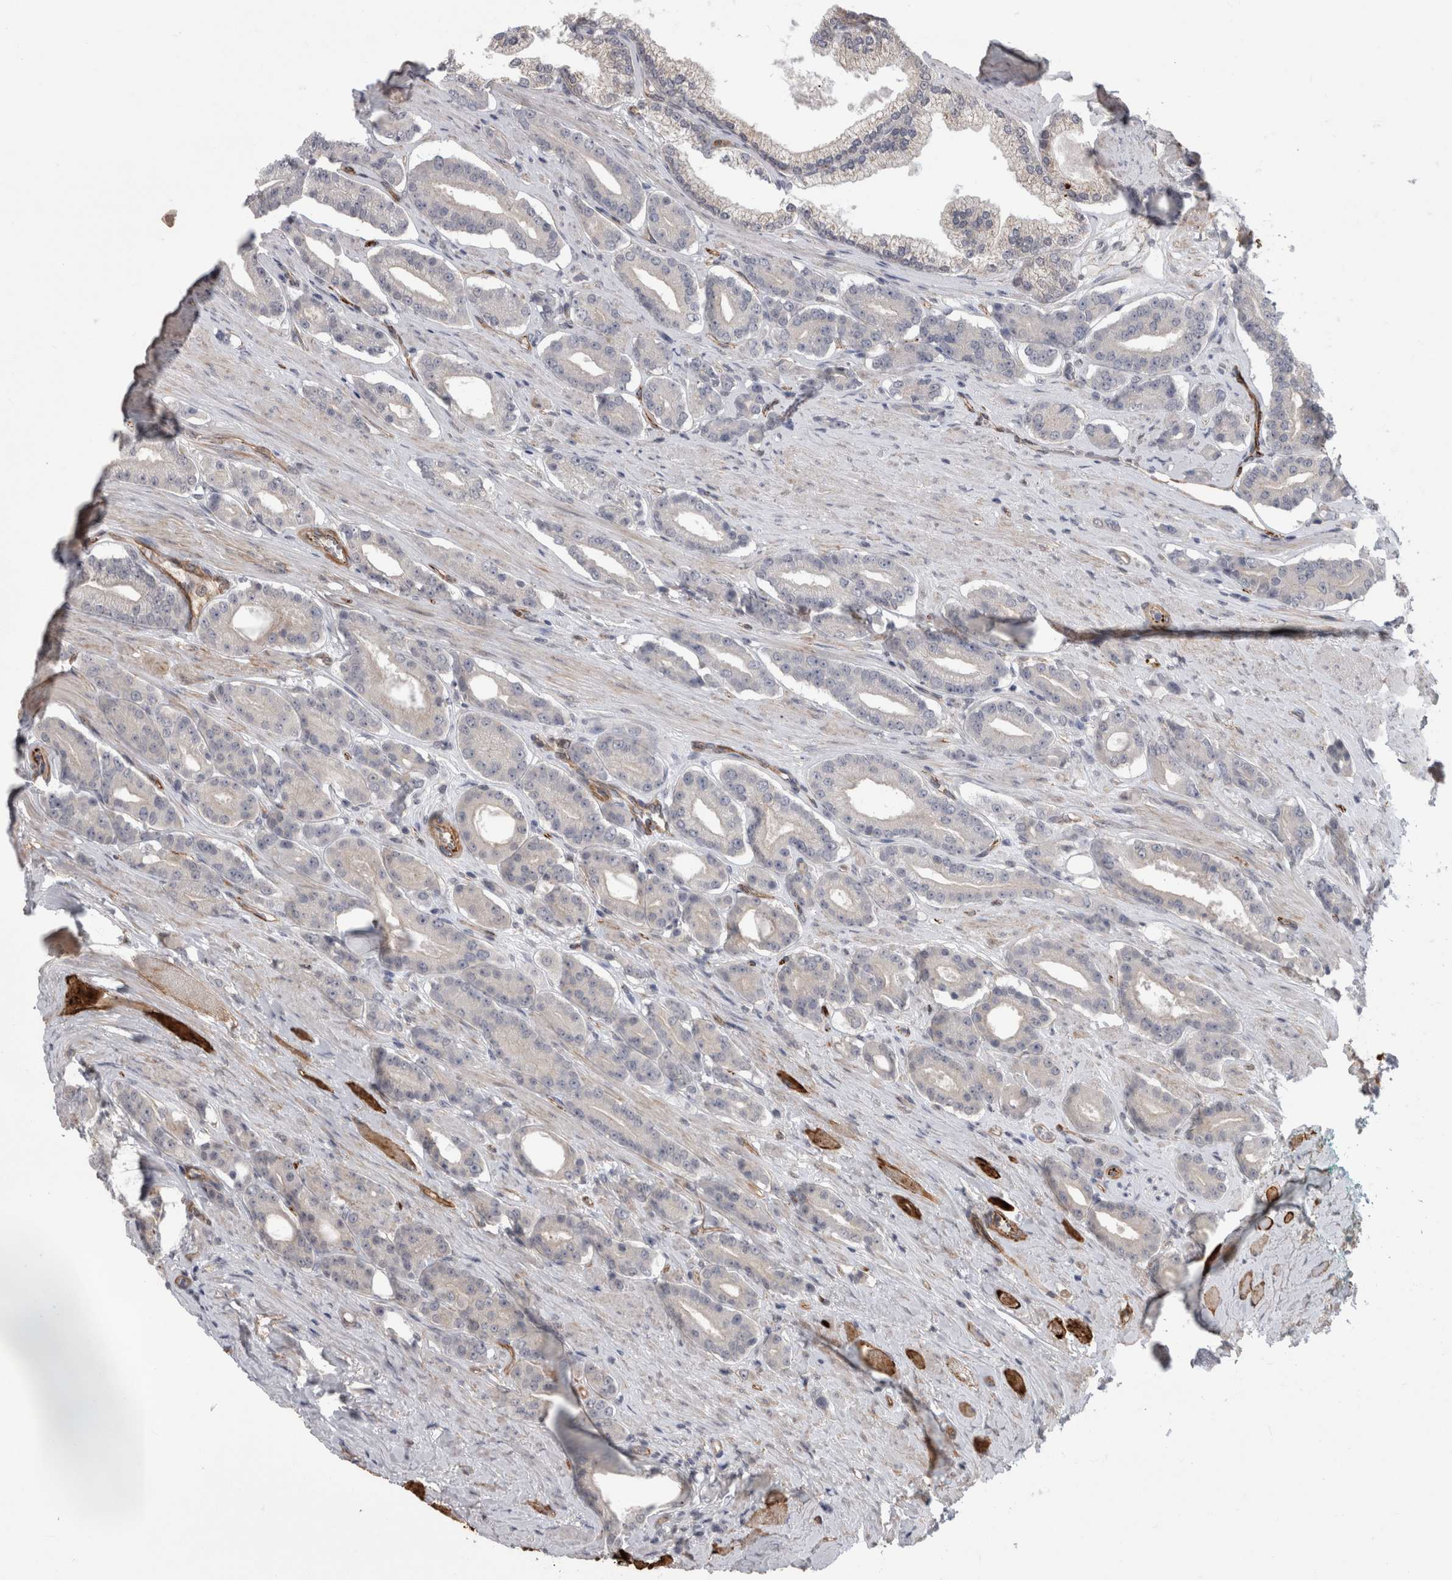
{"staining": {"intensity": "negative", "quantity": "none", "location": "none"}, "tissue": "prostate cancer", "cell_type": "Tumor cells", "image_type": "cancer", "snomed": [{"axis": "morphology", "description": "Adenocarcinoma, High grade"}, {"axis": "topography", "description": "Prostate"}], "caption": "IHC micrograph of human prostate cancer stained for a protein (brown), which shows no expression in tumor cells.", "gene": "FAM83H", "patient": {"sex": "male", "age": 71}}